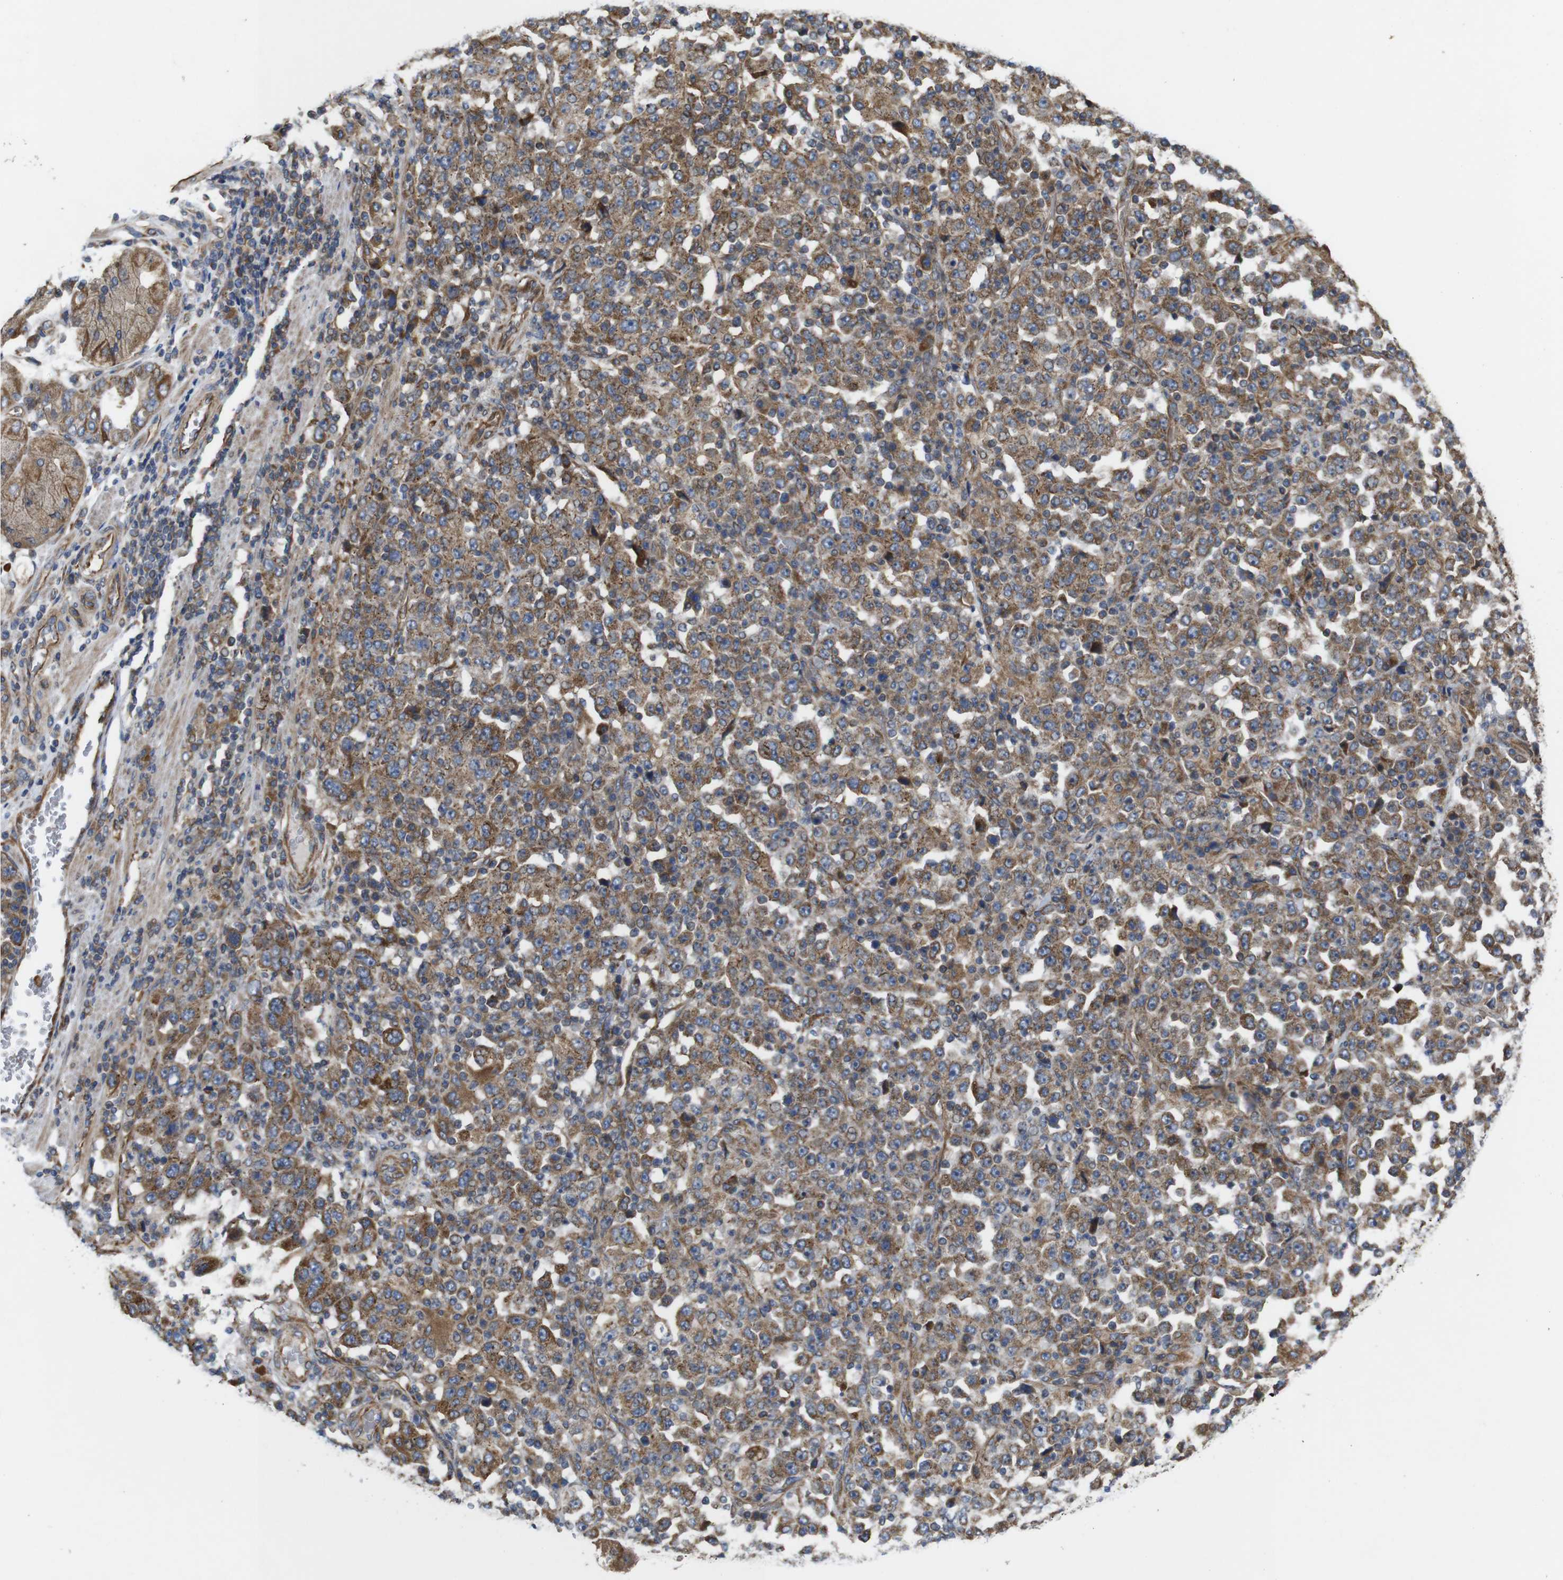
{"staining": {"intensity": "moderate", "quantity": ">75%", "location": "cytoplasmic/membranous"}, "tissue": "stomach cancer", "cell_type": "Tumor cells", "image_type": "cancer", "snomed": [{"axis": "morphology", "description": "Normal tissue, NOS"}, {"axis": "morphology", "description": "Adenocarcinoma, NOS"}, {"axis": "topography", "description": "Stomach, upper"}, {"axis": "topography", "description": "Stomach"}], "caption": "Tumor cells display medium levels of moderate cytoplasmic/membranous expression in approximately >75% of cells in stomach cancer.", "gene": "POMK", "patient": {"sex": "male", "age": 59}}